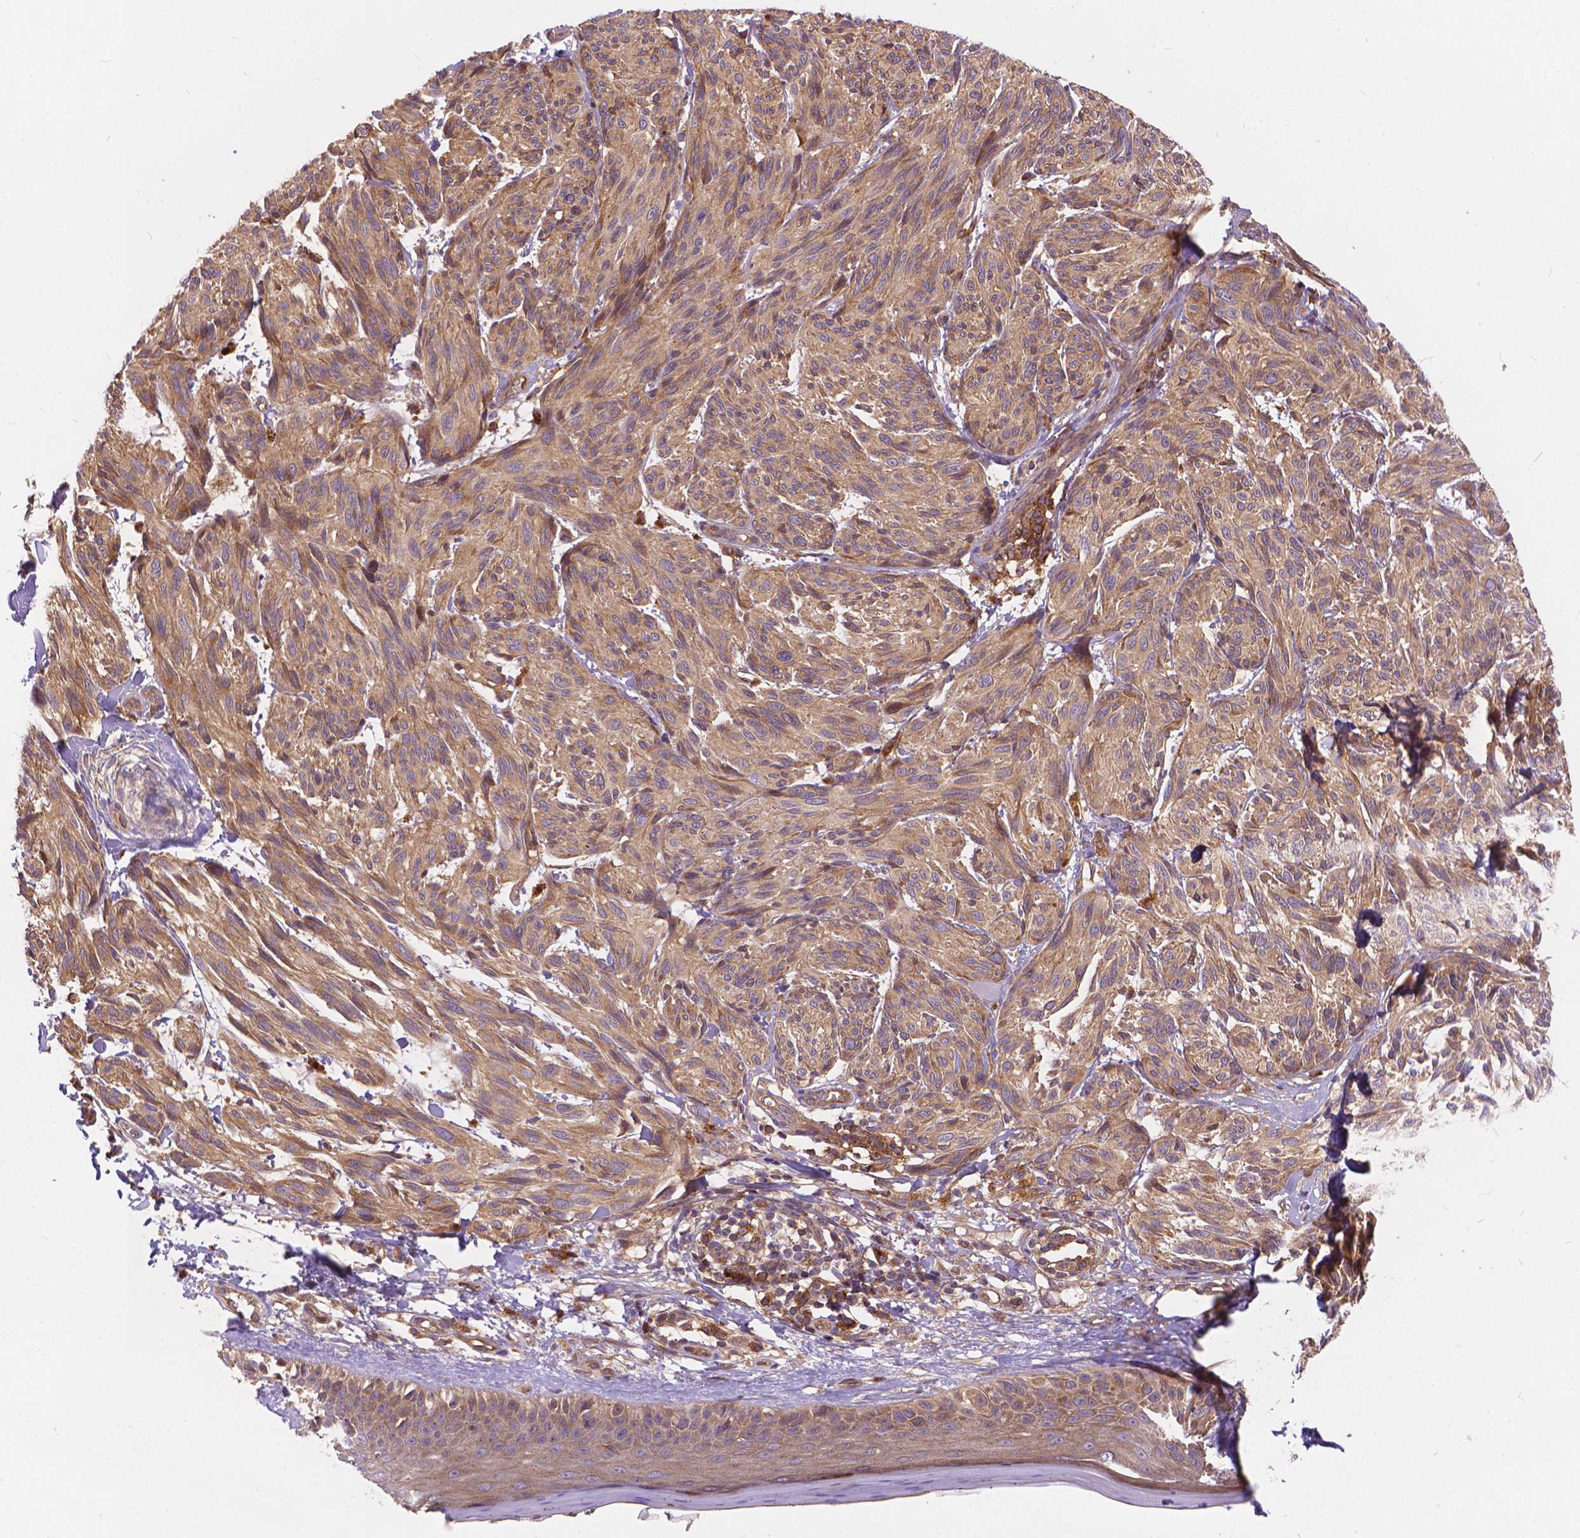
{"staining": {"intensity": "weak", "quantity": ">75%", "location": "cytoplasmic/membranous"}, "tissue": "melanoma", "cell_type": "Tumor cells", "image_type": "cancer", "snomed": [{"axis": "morphology", "description": "Malignant melanoma, NOS"}, {"axis": "topography", "description": "Skin"}], "caption": "This is an image of IHC staining of melanoma, which shows weak expression in the cytoplasmic/membranous of tumor cells.", "gene": "ARAP1", "patient": {"sex": "male", "age": 79}}